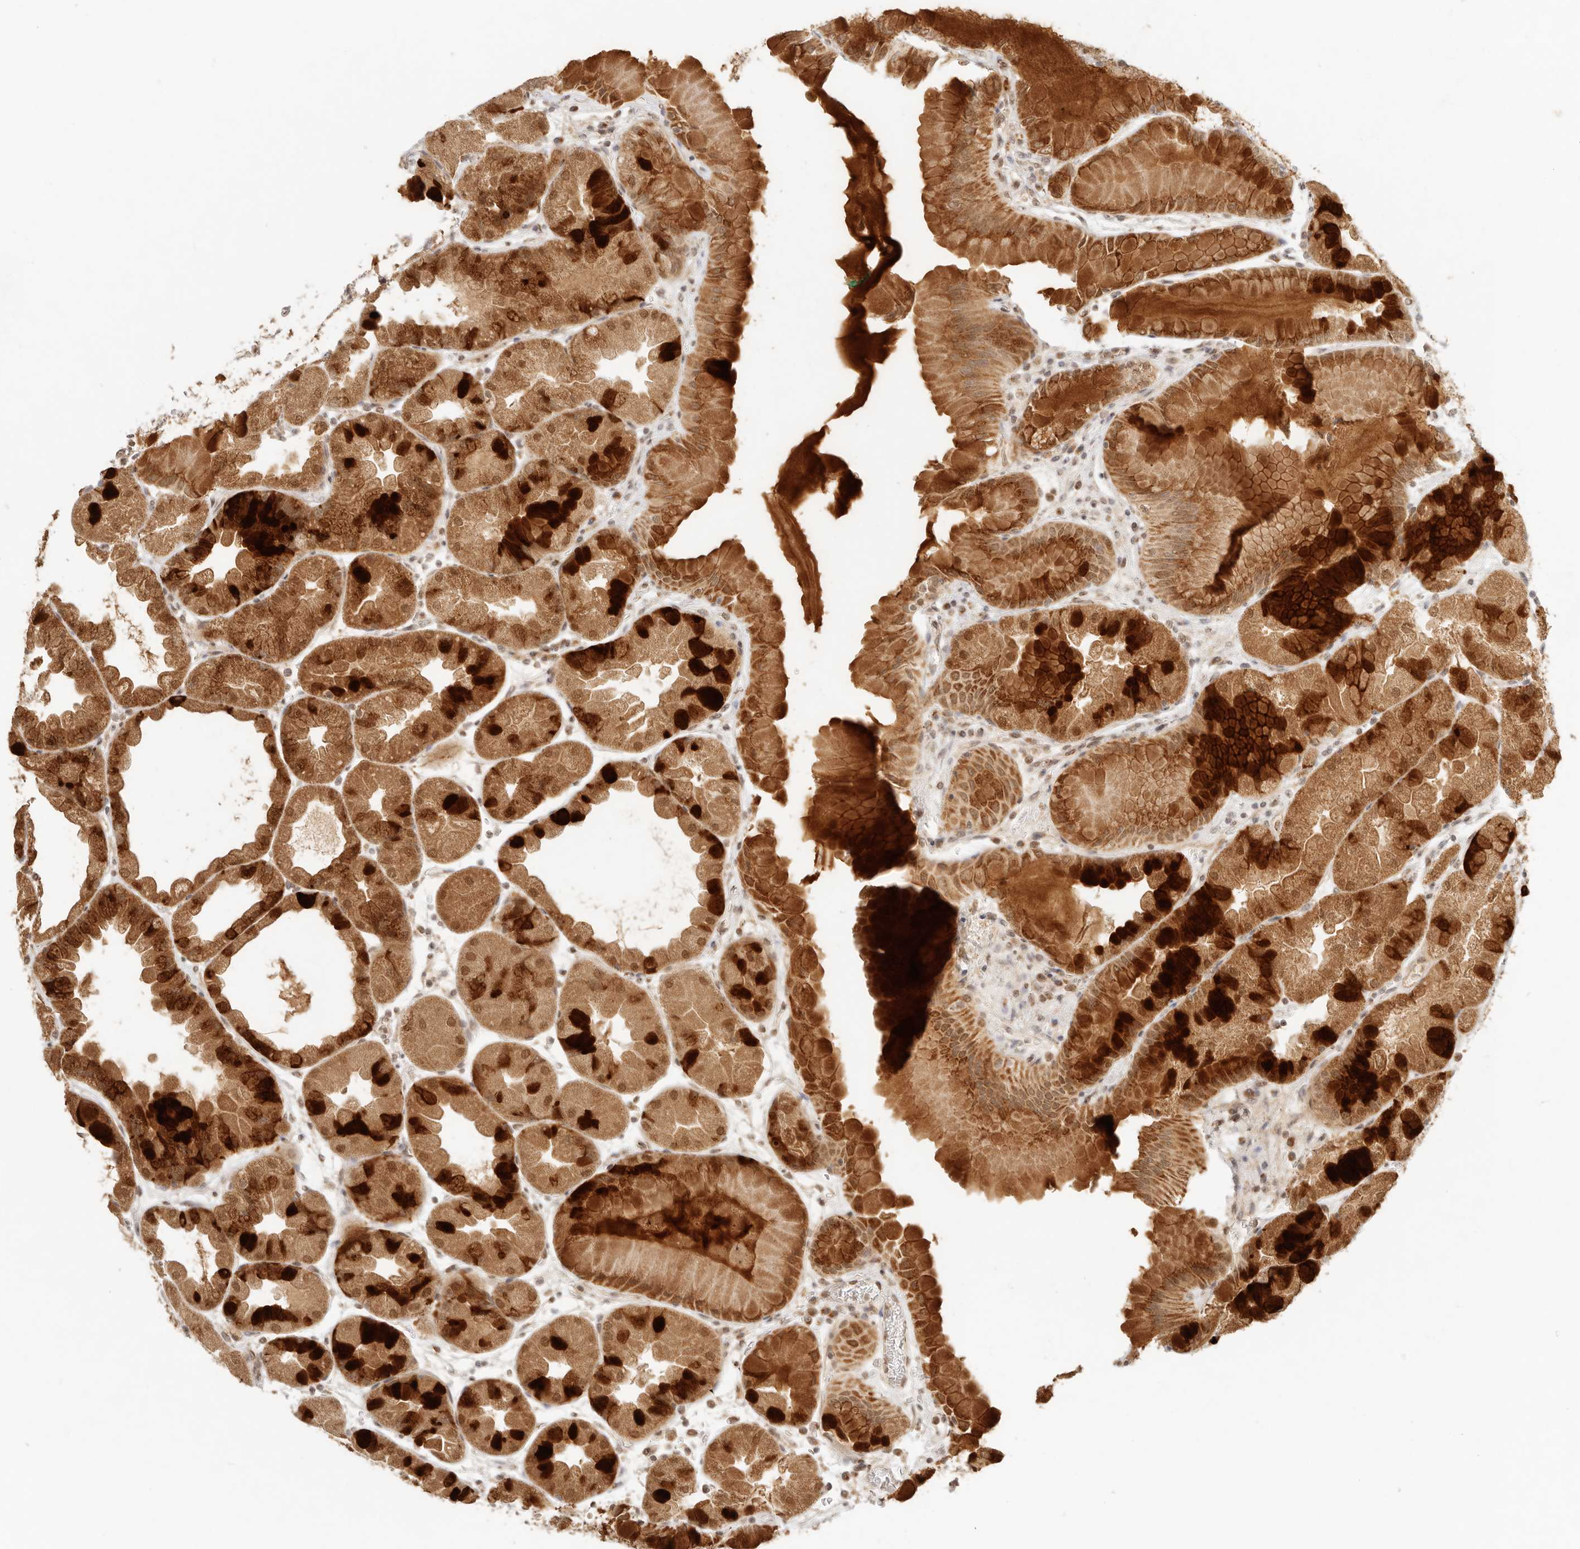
{"staining": {"intensity": "strong", "quantity": ">75%", "location": "cytoplasmic/membranous,nuclear"}, "tissue": "stomach", "cell_type": "Glandular cells", "image_type": "normal", "snomed": [{"axis": "morphology", "description": "Normal tissue, NOS"}, {"axis": "topography", "description": "Stomach, upper"}], "caption": "Stomach stained with a brown dye exhibits strong cytoplasmic/membranous,nuclear positive expression in about >75% of glandular cells.", "gene": "INTS11", "patient": {"sex": "male", "age": 47}}